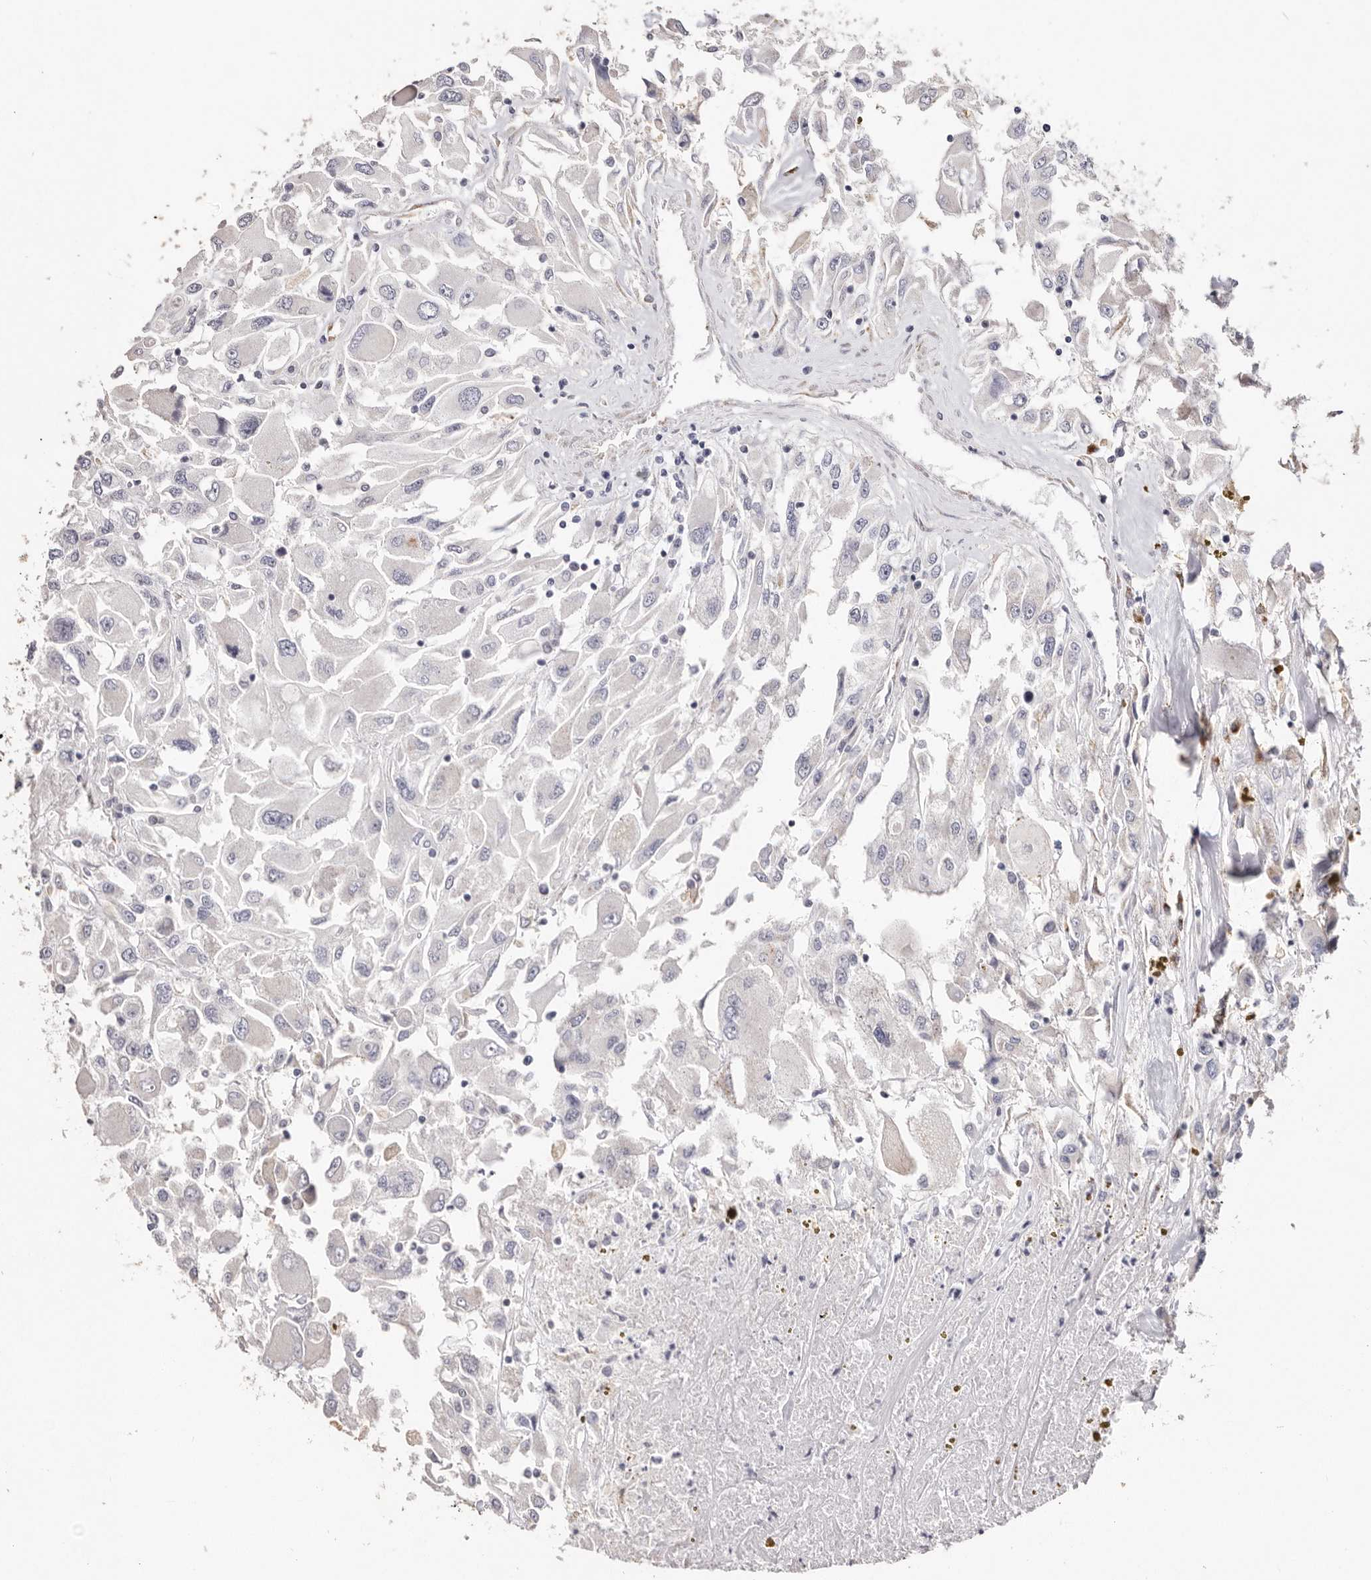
{"staining": {"intensity": "negative", "quantity": "none", "location": "none"}, "tissue": "renal cancer", "cell_type": "Tumor cells", "image_type": "cancer", "snomed": [{"axis": "morphology", "description": "Adenocarcinoma, NOS"}, {"axis": "topography", "description": "Kidney"}], "caption": "This is an immunohistochemistry histopathology image of human renal cancer (adenocarcinoma). There is no positivity in tumor cells.", "gene": "LGALS7B", "patient": {"sex": "female", "age": 52}}